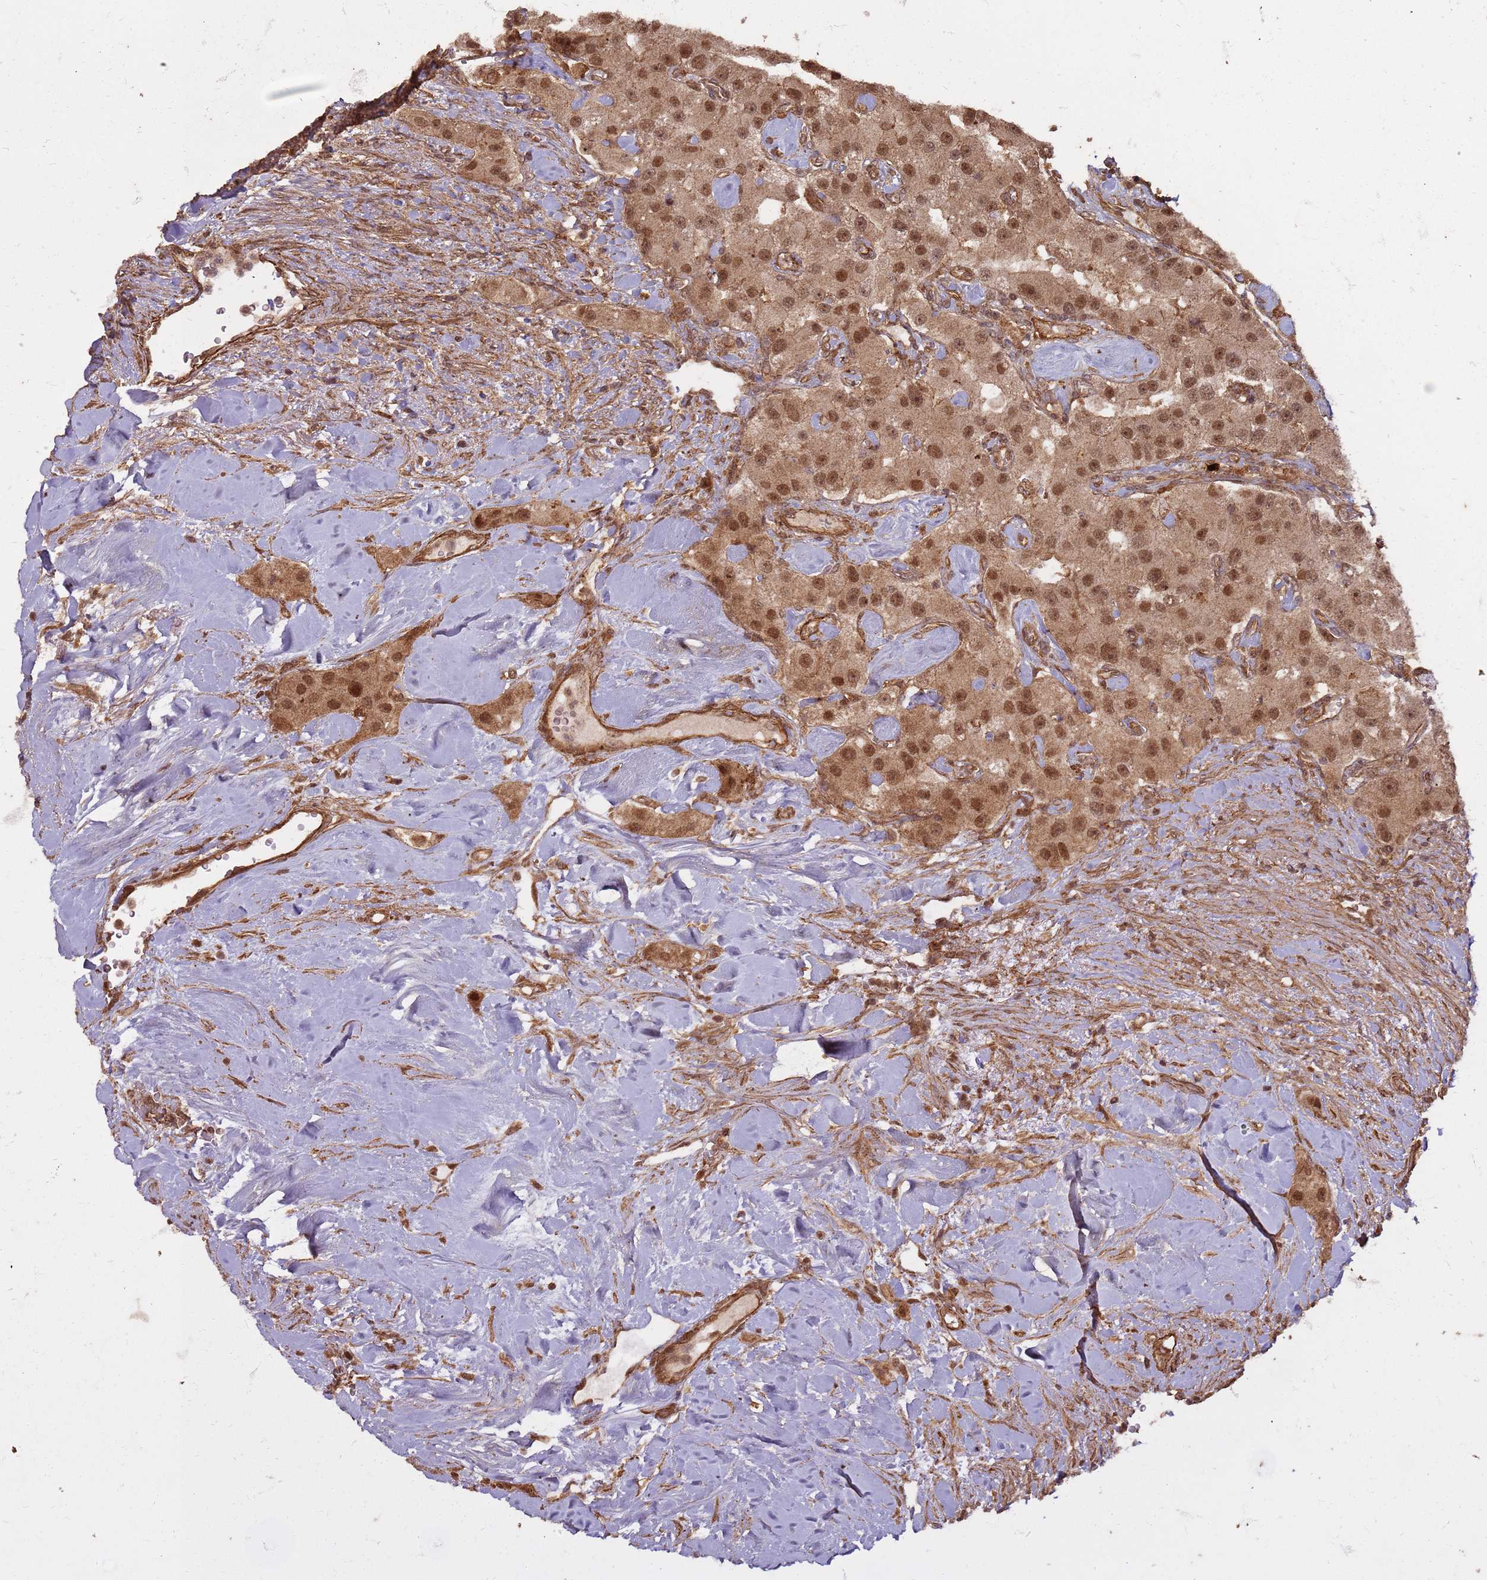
{"staining": {"intensity": "moderate", "quantity": ">75%", "location": "cytoplasmic/membranous,nuclear"}, "tissue": "carcinoid", "cell_type": "Tumor cells", "image_type": "cancer", "snomed": [{"axis": "morphology", "description": "Carcinoid, malignant, NOS"}, {"axis": "topography", "description": "Pancreas"}], "caption": "A micrograph showing moderate cytoplasmic/membranous and nuclear staining in approximately >75% of tumor cells in carcinoid, as visualized by brown immunohistochemical staining.", "gene": "KIF26A", "patient": {"sex": "male", "age": 41}}